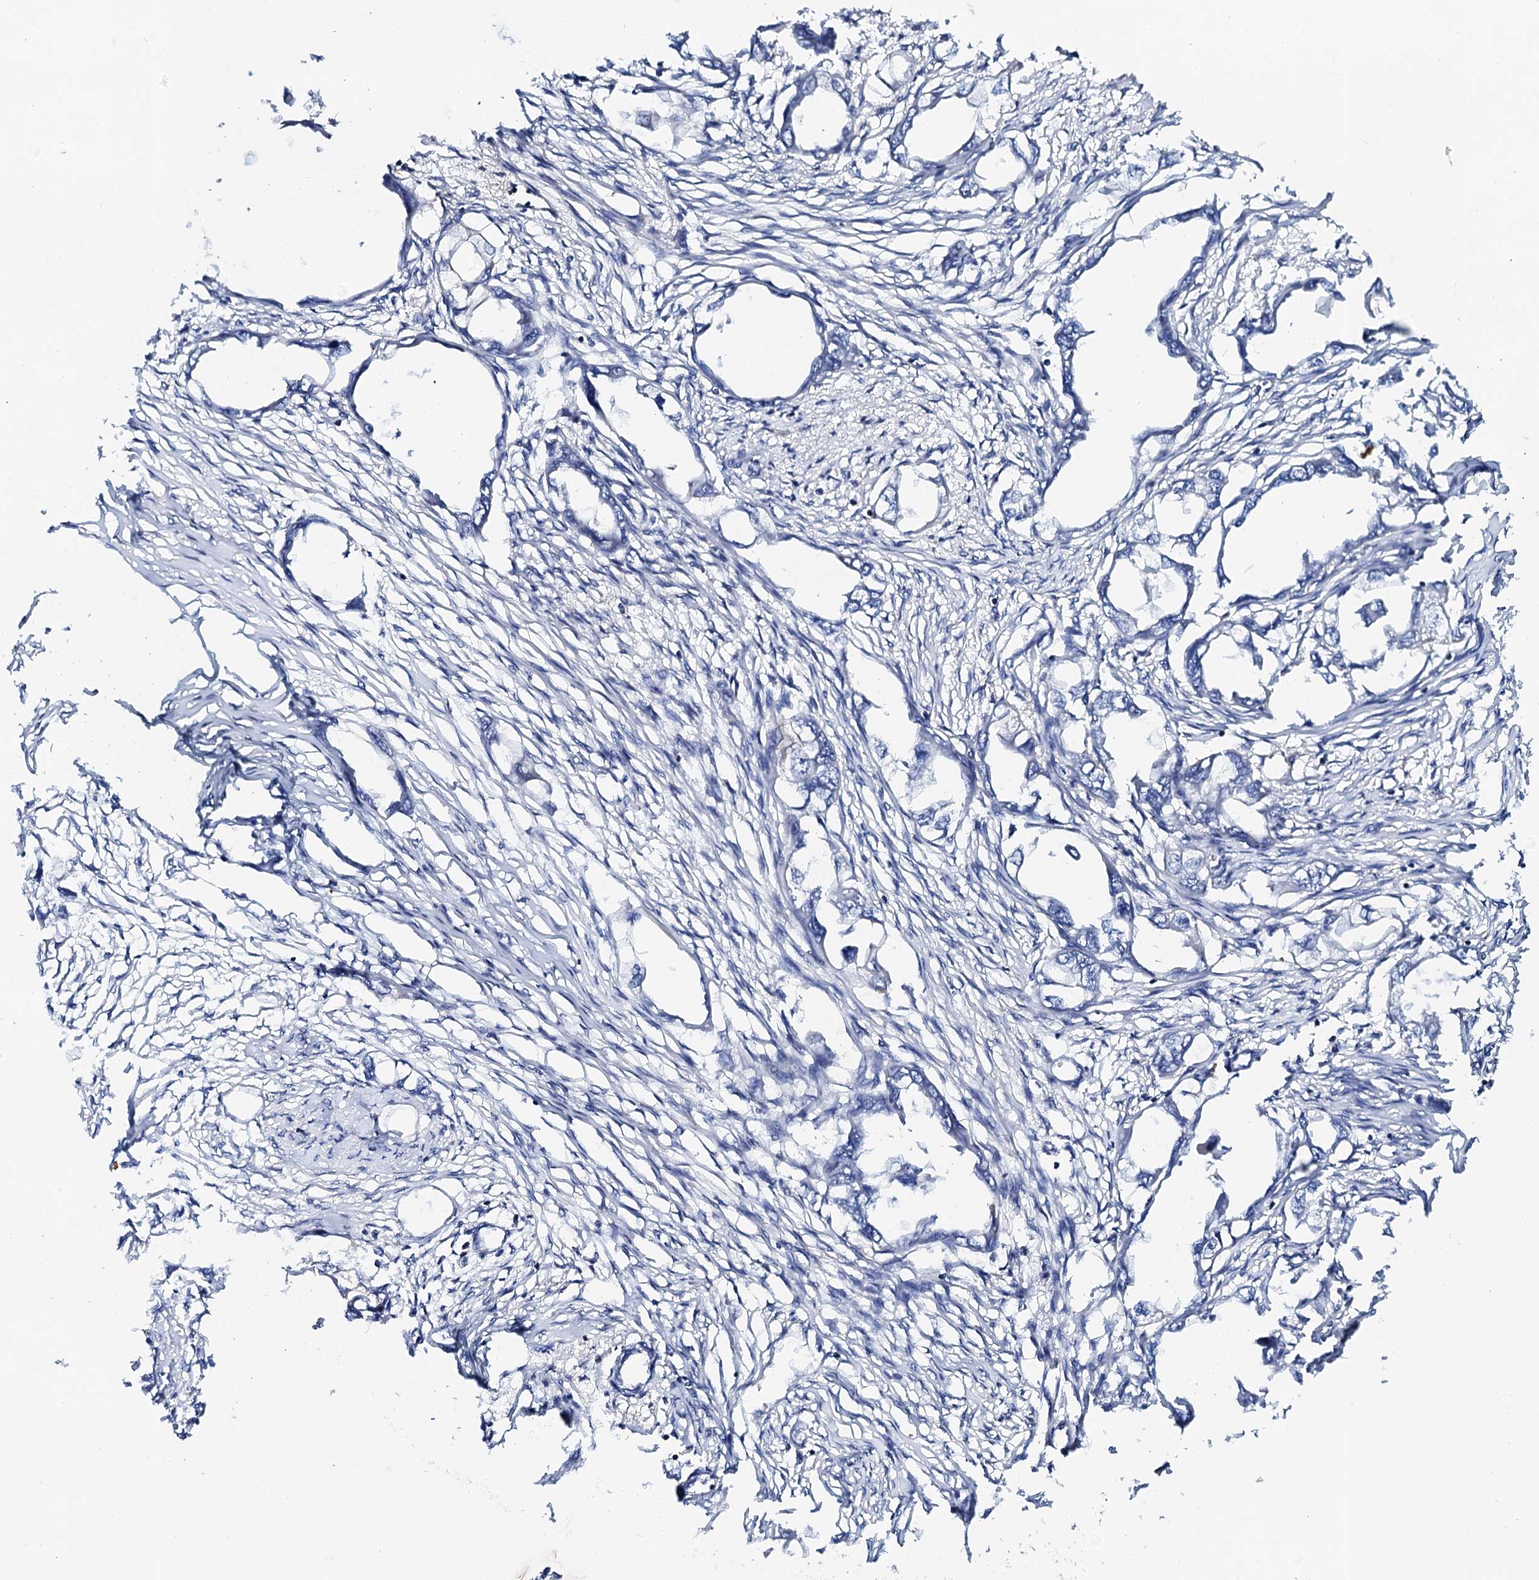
{"staining": {"intensity": "negative", "quantity": "none", "location": "none"}, "tissue": "endometrial cancer", "cell_type": "Tumor cells", "image_type": "cancer", "snomed": [{"axis": "morphology", "description": "Adenocarcinoma, NOS"}, {"axis": "morphology", "description": "Adenocarcinoma, metastatic, NOS"}, {"axis": "topography", "description": "Adipose tissue"}, {"axis": "topography", "description": "Endometrium"}], "caption": "Tumor cells show no significant protein staining in endometrial cancer (adenocarcinoma). Nuclei are stained in blue.", "gene": "COG4", "patient": {"sex": "female", "age": 67}}